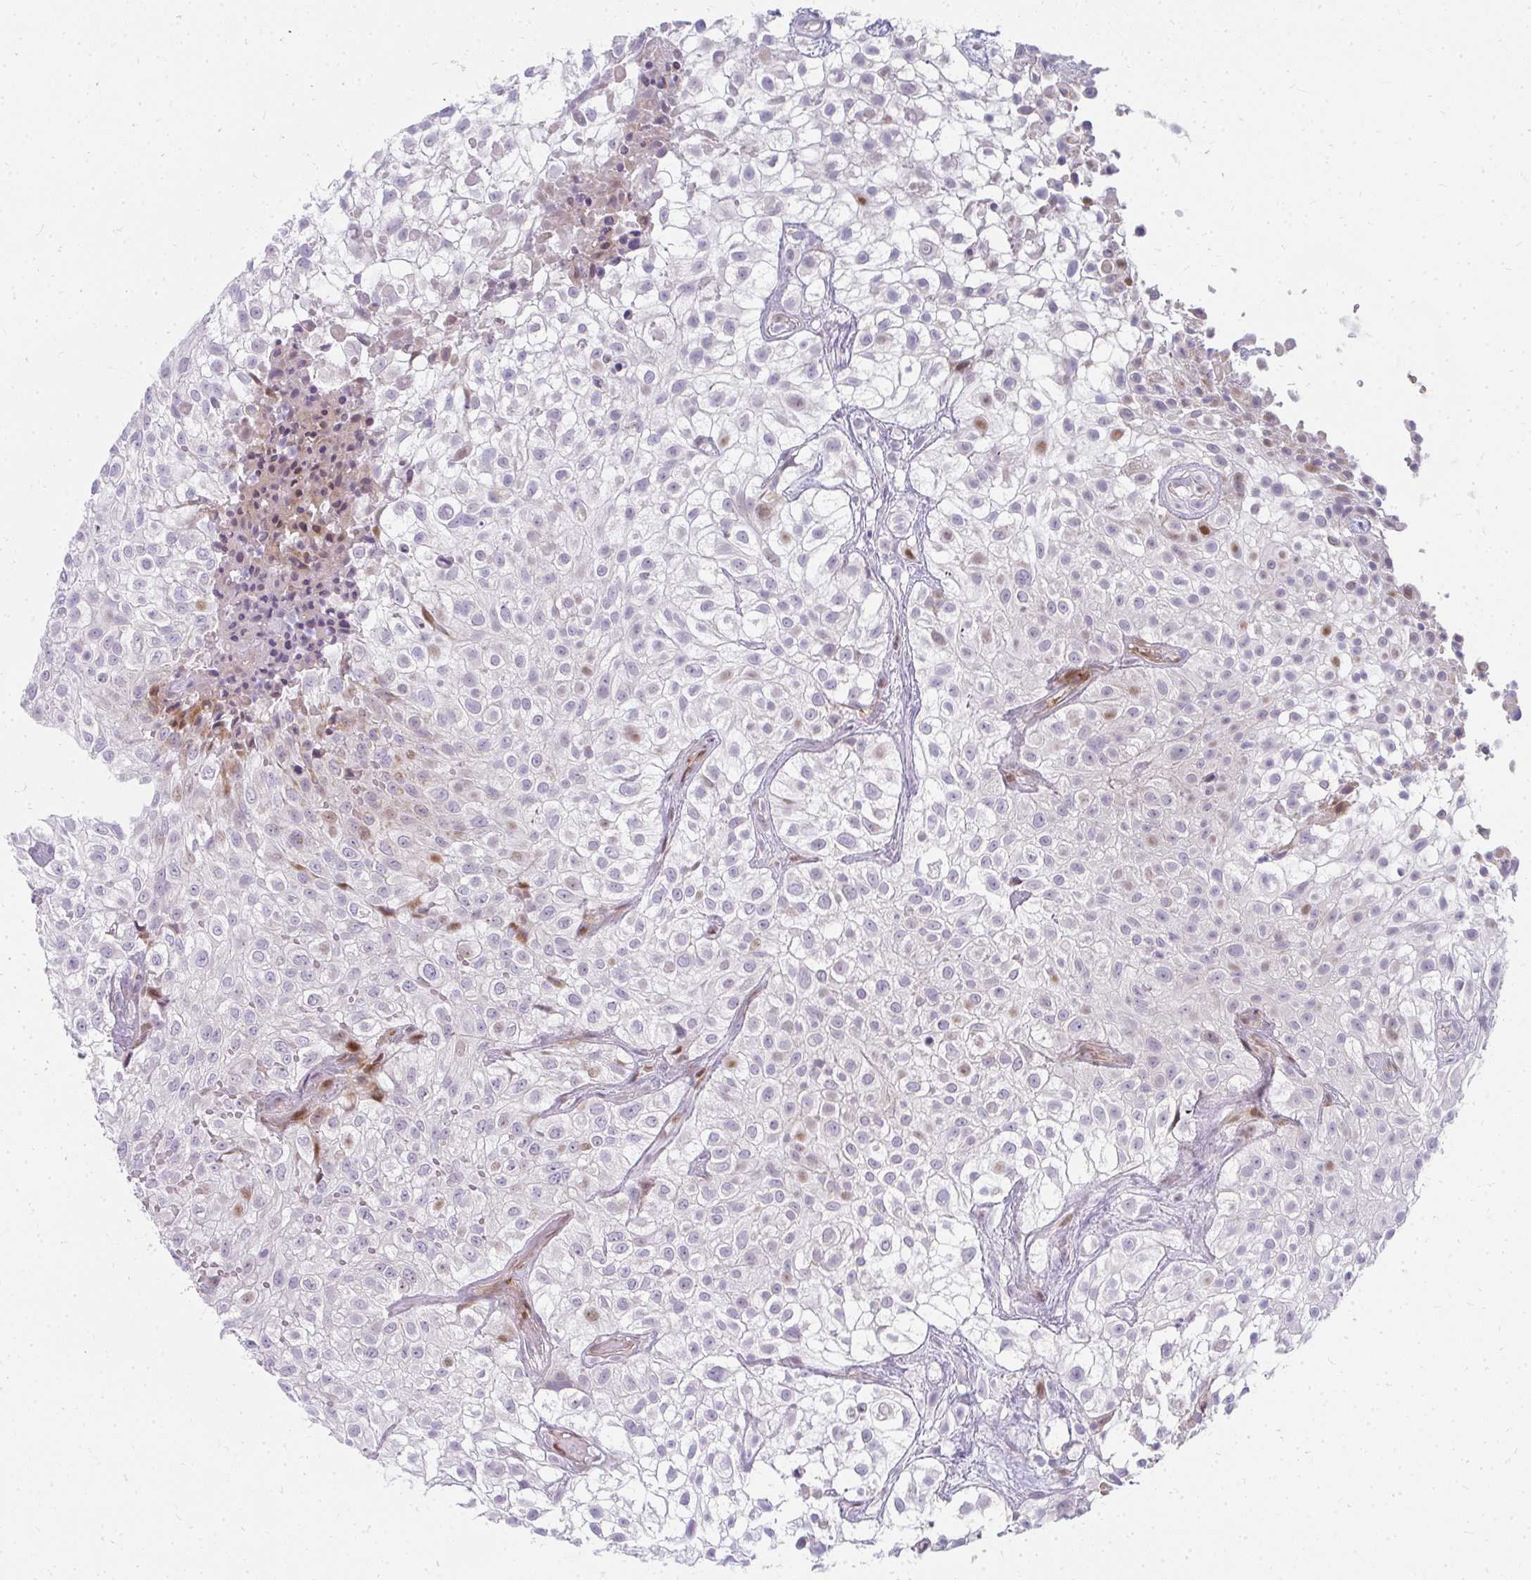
{"staining": {"intensity": "negative", "quantity": "none", "location": "none"}, "tissue": "urothelial cancer", "cell_type": "Tumor cells", "image_type": "cancer", "snomed": [{"axis": "morphology", "description": "Urothelial carcinoma, High grade"}, {"axis": "topography", "description": "Urinary bladder"}], "caption": "Tumor cells show no significant protein expression in high-grade urothelial carcinoma.", "gene": "PLA2G5", "patient": {"sex": "male", "age": 56}}